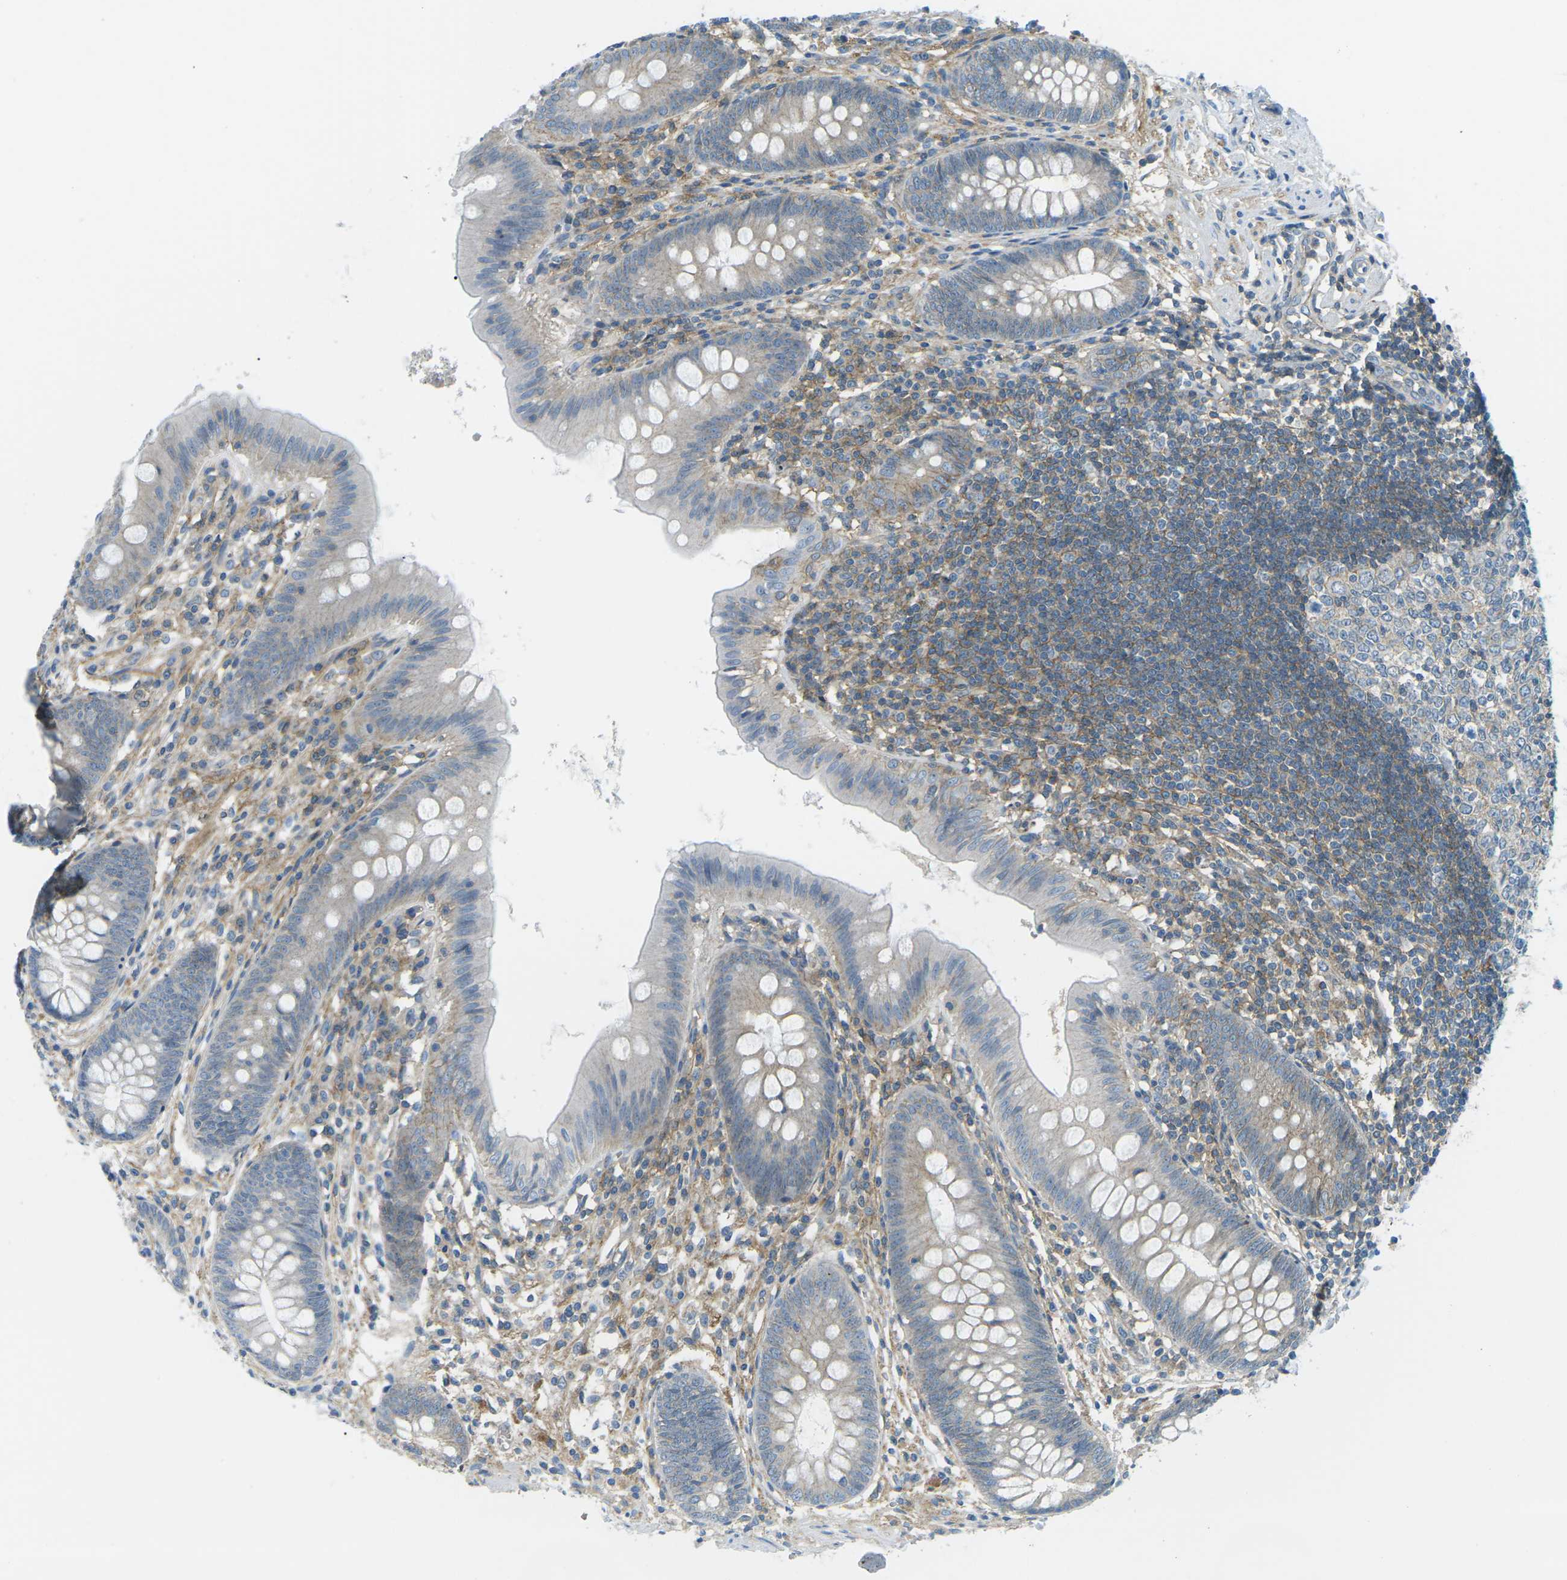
{"staining": {"intensity": "negative", "quantity": "none", "location": "none"}, "tissue": "appendix", "cell_type": "Glandular cells", "image_type": "normal", "snomed": [{"axis": "morphology", "description": "Normal tissue, NOS"}, {"axis": "topography", "description": "Appendix"}], "caption": "Immunohistochemistry (IHC) micrograph of unremarkable appendix: appendix stained with DAB (3,3'-diaminobenzidine) displays no significant protein positivity in glandular cells. The staining is performed using DAB (3,3'-diaminobenzidine) brown chromogen with nuclei counter-stained in using hematoxylin.", "gene": "CD47", "patient": {"sex": "male", "age": 56}}